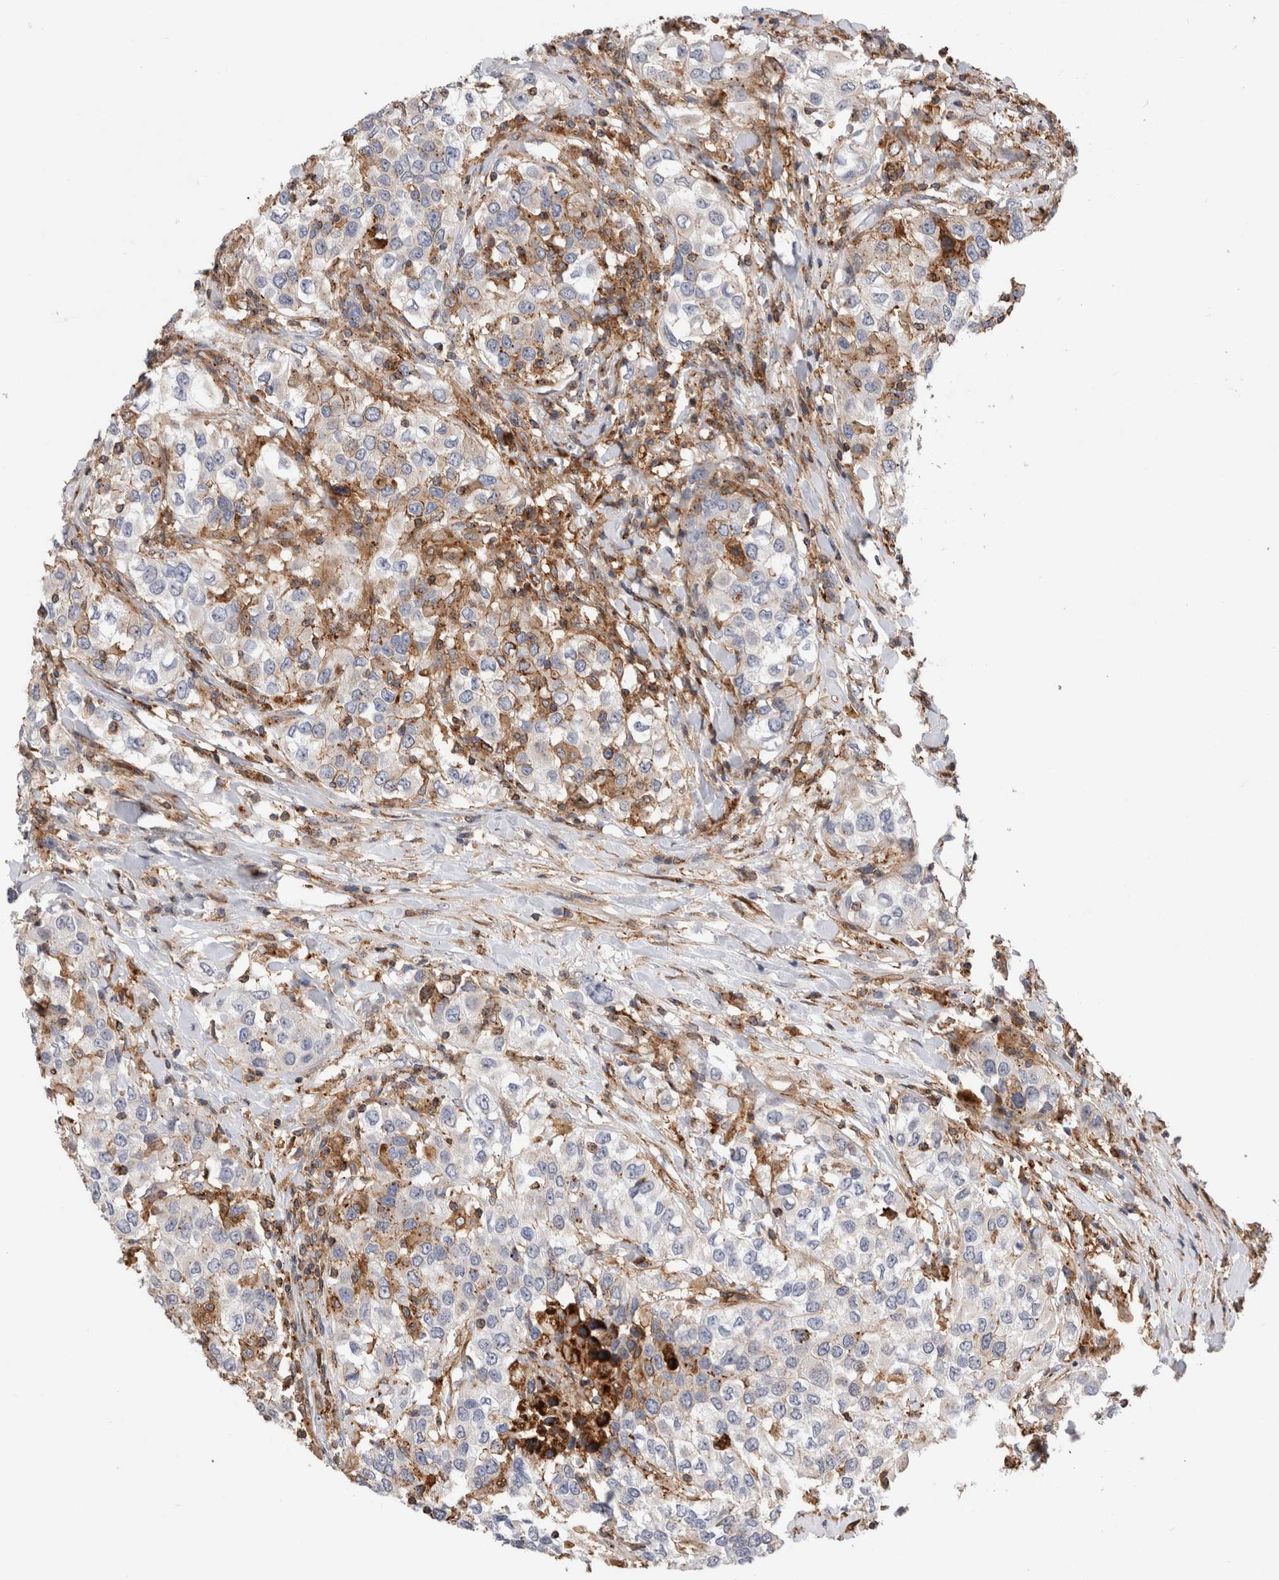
{"staining": {"intensity": "weak", "quantity": "25%-75%", "location": "cytoplasmic/membranous"}, "tissue": "urothelial cancer", "cell_type": "Tumor cells", "image_type": "cancer", "snomed": [{"axis": "morphology", "description": "Urothelial carcinoma, High grade"}, {"axis": "topography", "description": "Urinary bladder"}], "caption": "An IHC image of neoplastic tissue is shown. Protein staining in brown shows weak cytoplasmic/membranous positivity in high-grade urothelial carcinoma within tumor cells. The protein of interest is stained brown, and the nuclei are stained in blue (DAB (3,3'-diaminobenzidine) IHC with brightfield microscopy, high magnification).", "gene": "CCDC88B", "patient": {"sex": "female", "age": 80}}